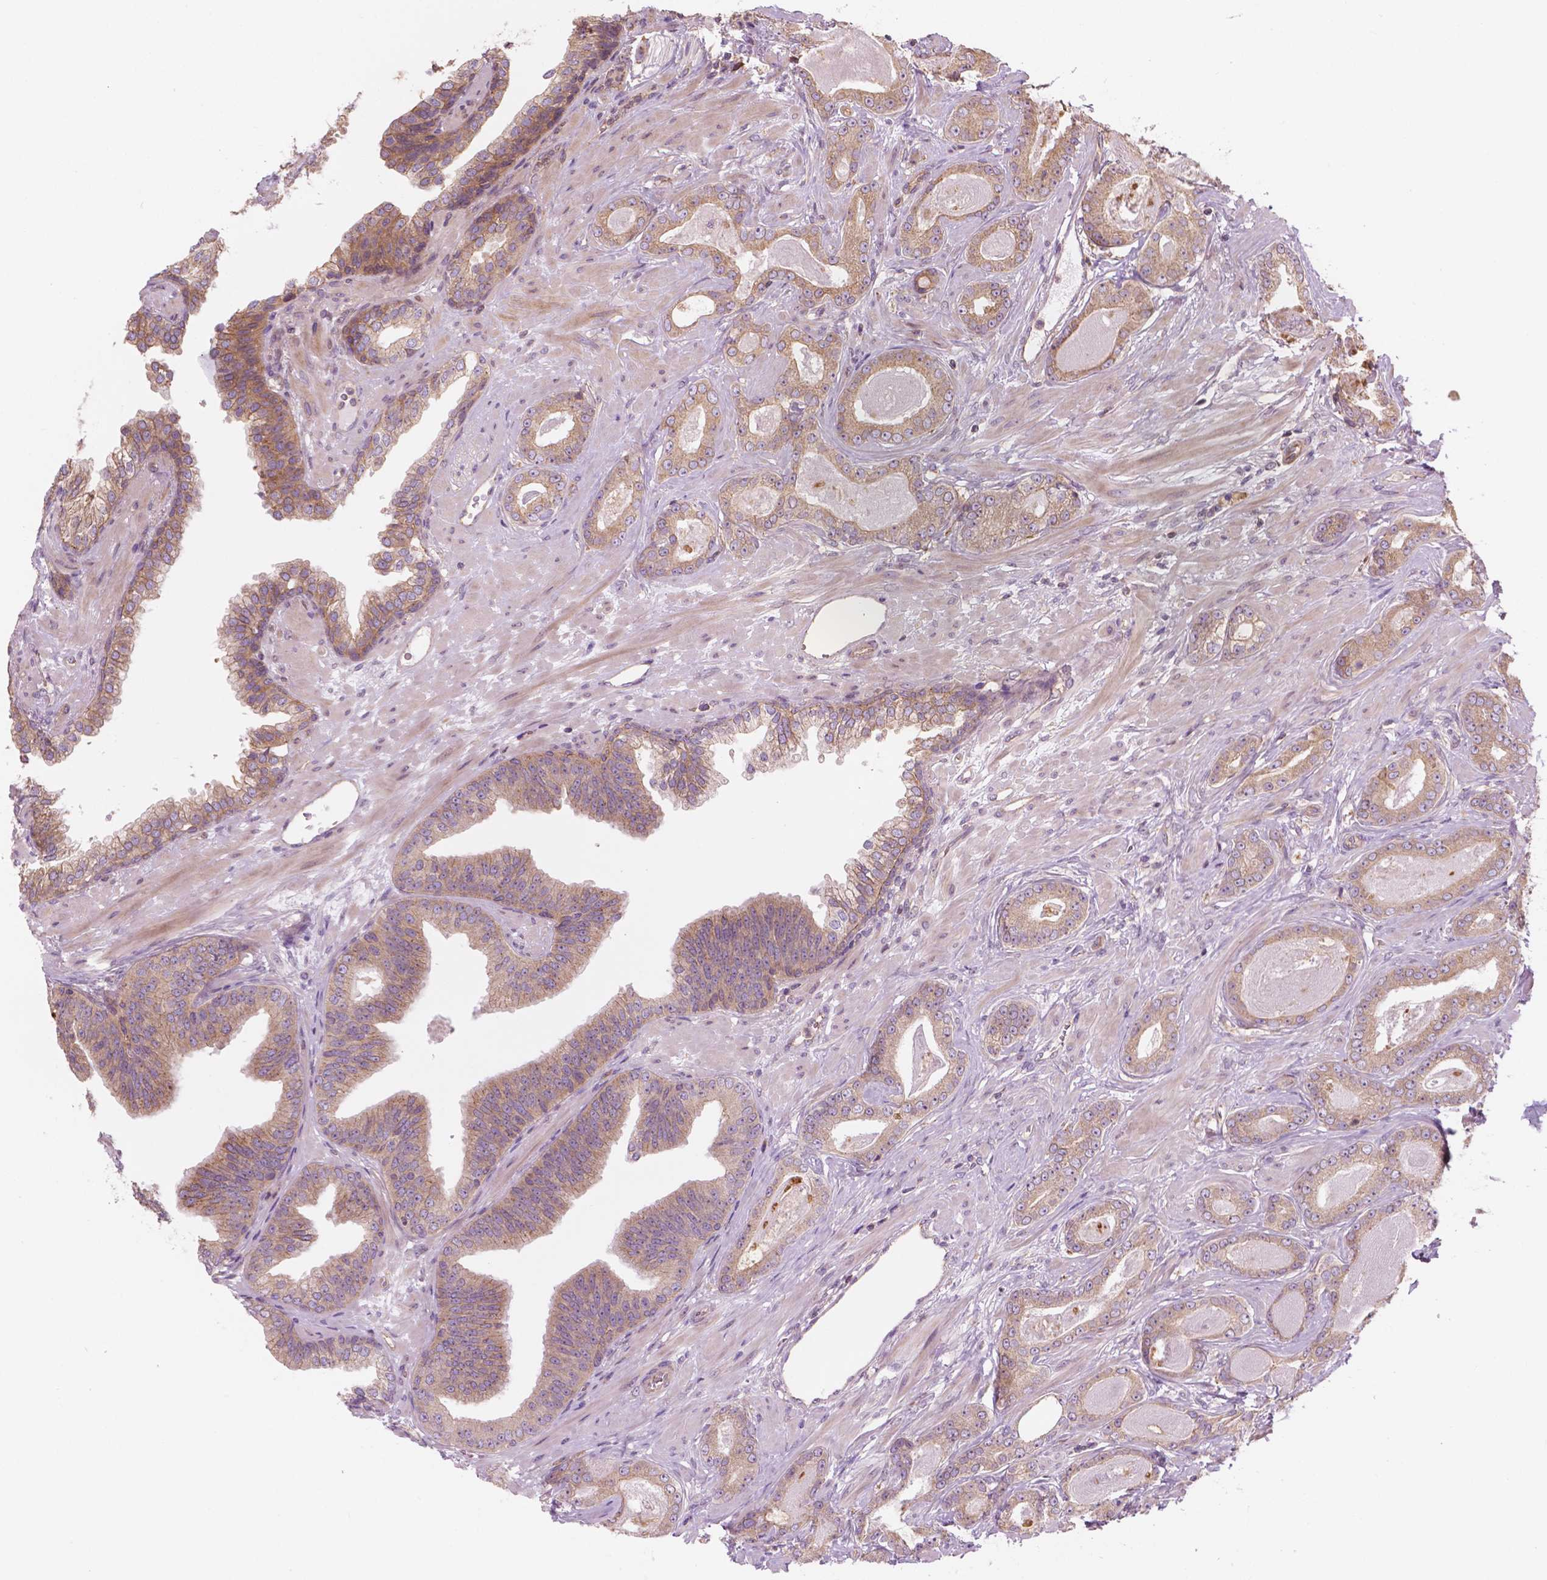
{"staining": {"intensity": "weak", "quantity": ">75%", "location": "cytoplasmic/membranous"}, "tissue": "prostate cancer", "cell_type": "Tumor cells", "image_type": "cancer", "snomed": [{"axis": "morphology", "description": "Adenocarcinoma, Low grade"}, {"axis": "topography", "description": "Prostate"}], "caption": "Weak cytoplasmic/membranous staining is present in approximately >75% of tumor cells in low-grade adenocarcinoma (prostate).", "gene": "SURF4", "patient": {"sex": "male", "age": 61}}